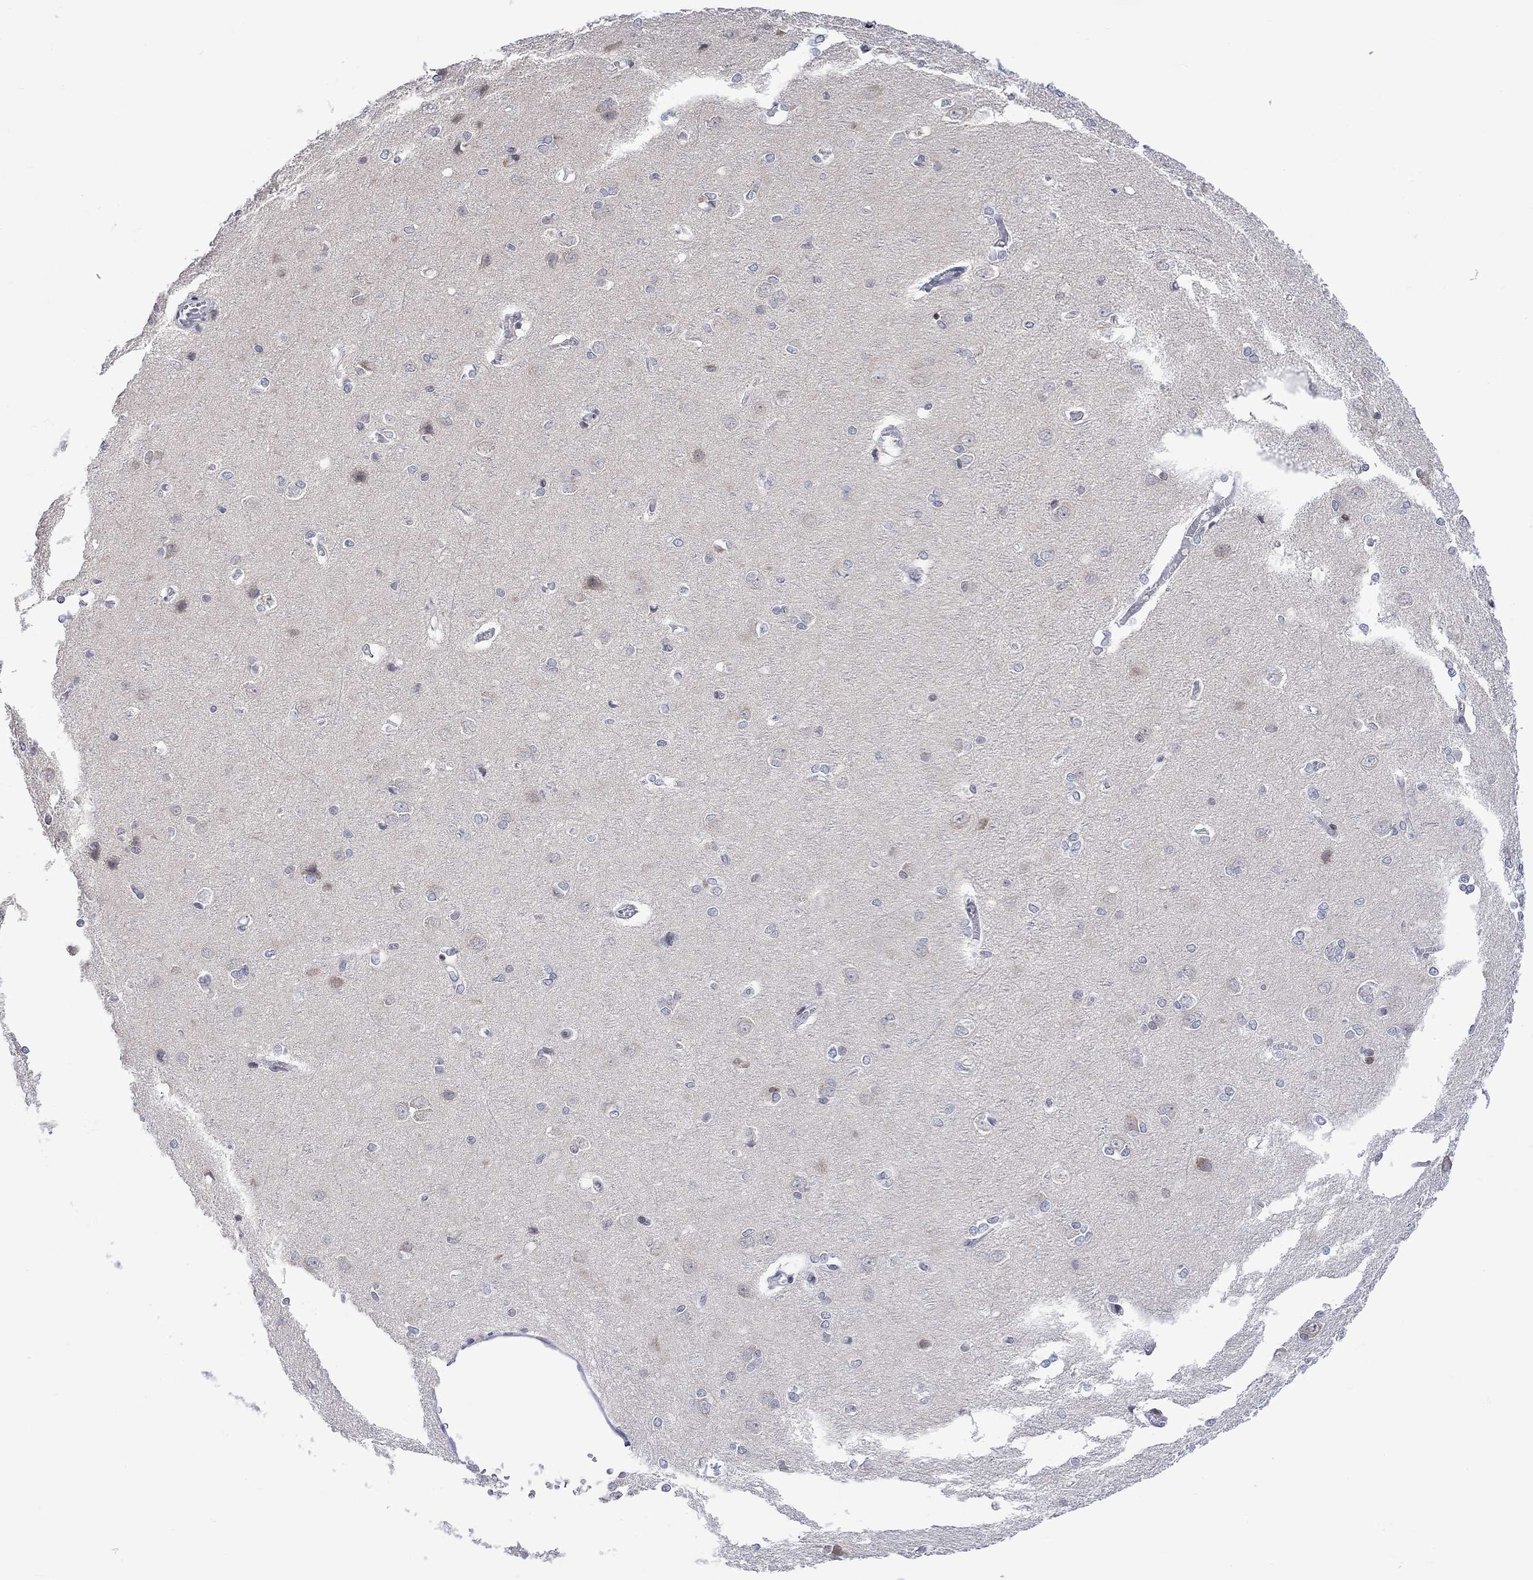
{"staining": {"intensity": "negative", "quantity": "none", "location": "none"}, "tissue": "cerebral cortex", "cell_type": "Endothelial cells", "image_type": "normal", "snomed": [{"axis": "morphology", "description": "Normal tissue, NOS"}, {"axis": "topography", "description": "Cerebral cortex"}], "caption": "Human cerebral cortex stained for a protein using immunohistochemistry shows no expression in endothelial cells.", "gene": "DCX", "patient": {"sex": "male", "age": 37}}